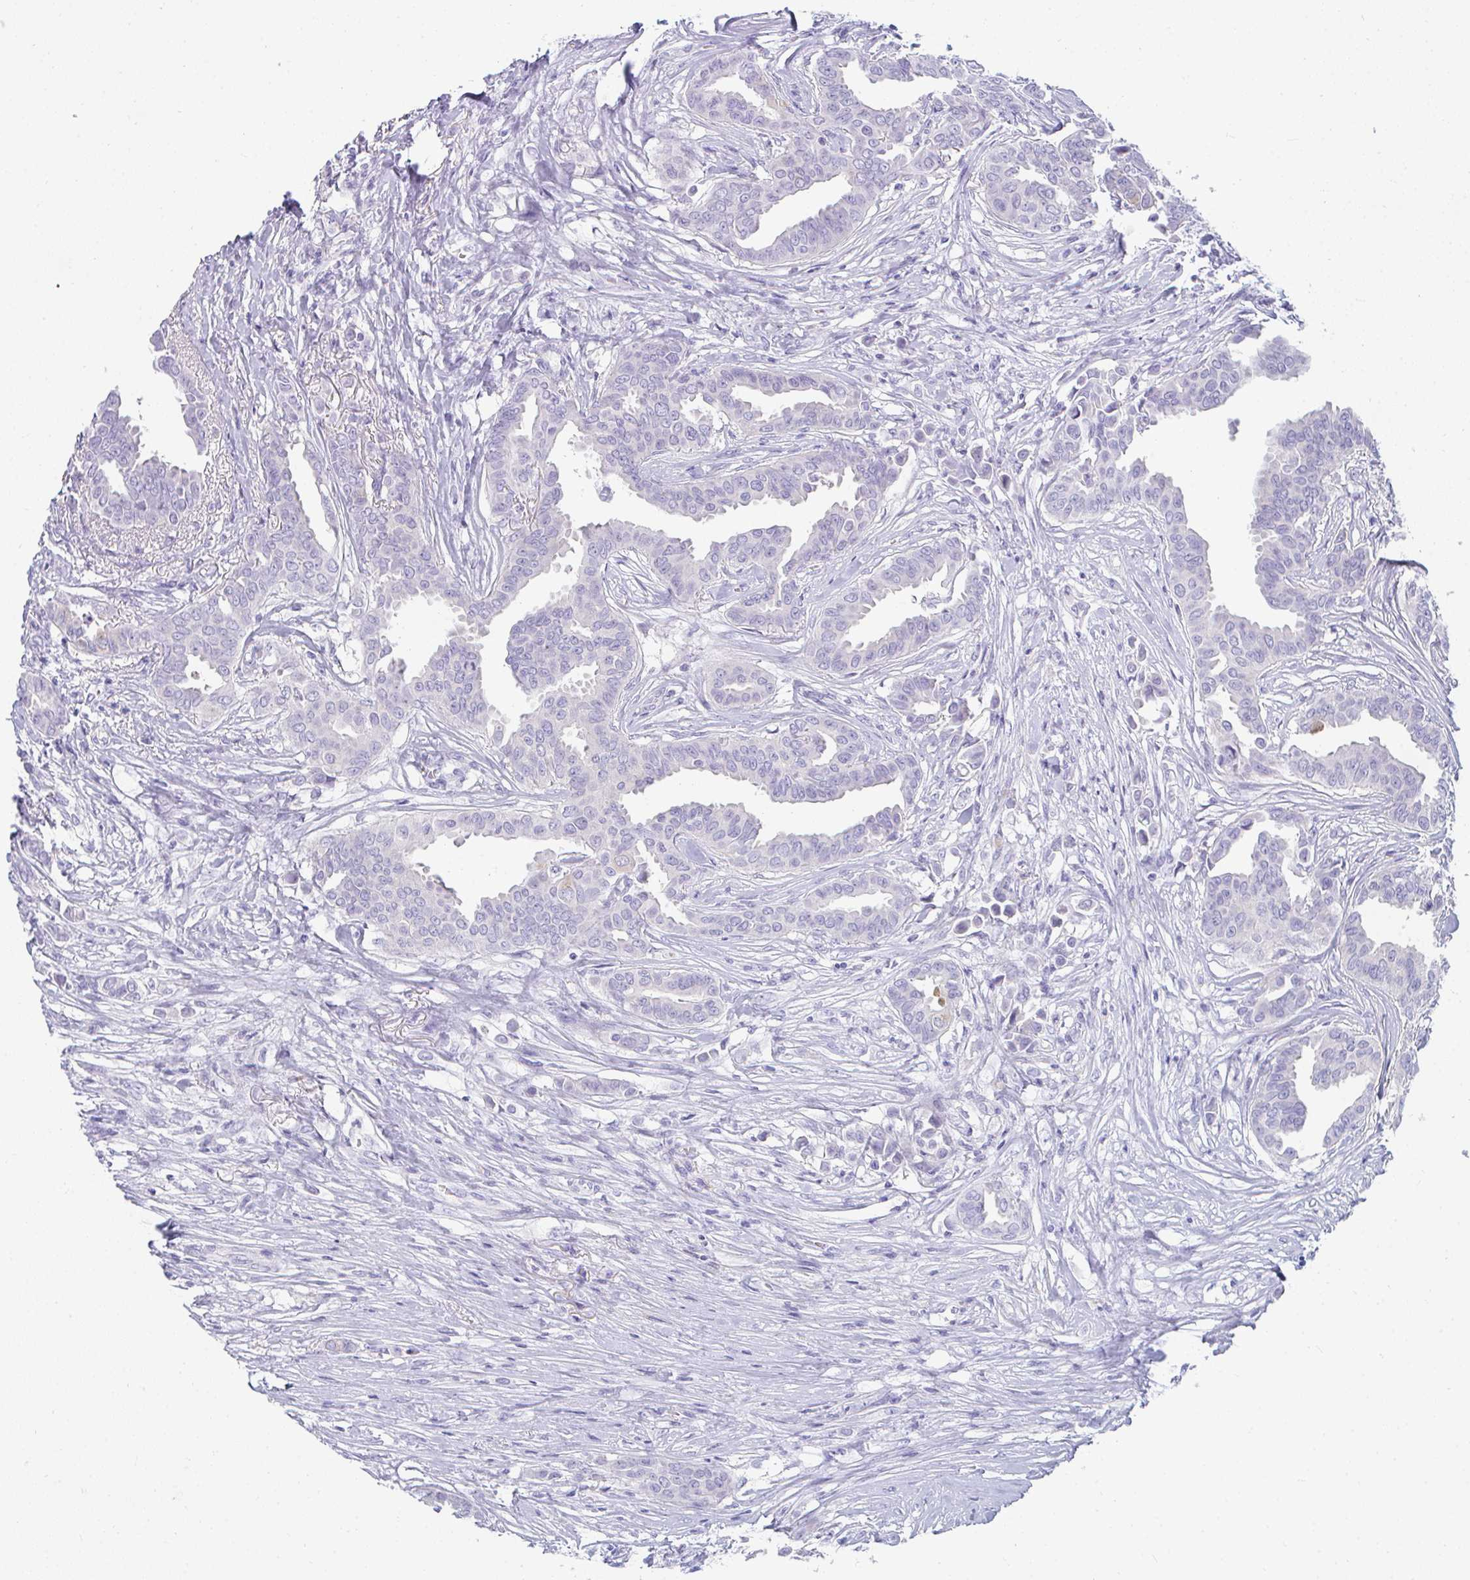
{"staining": {"intensity": "negative", "quantity": "none", "location": "none"}, "tissue": "breast cancer", "cell_type": "Tumor cells", "image_type": "cancer", "snomed": [{"axis": "morphology", "description": "Duct carcinoma"}, {"axis": "topography", "description": "Breast"}], "caption": "Immunohistochemistry histopathology image of neoplastic tissue: human breast invasive ductal carcinoma stained with DAB exhibits no significant protein staining in tumor cells.", "gene": "TTC30B", "patient": {"sex": "female", "age": 45}}